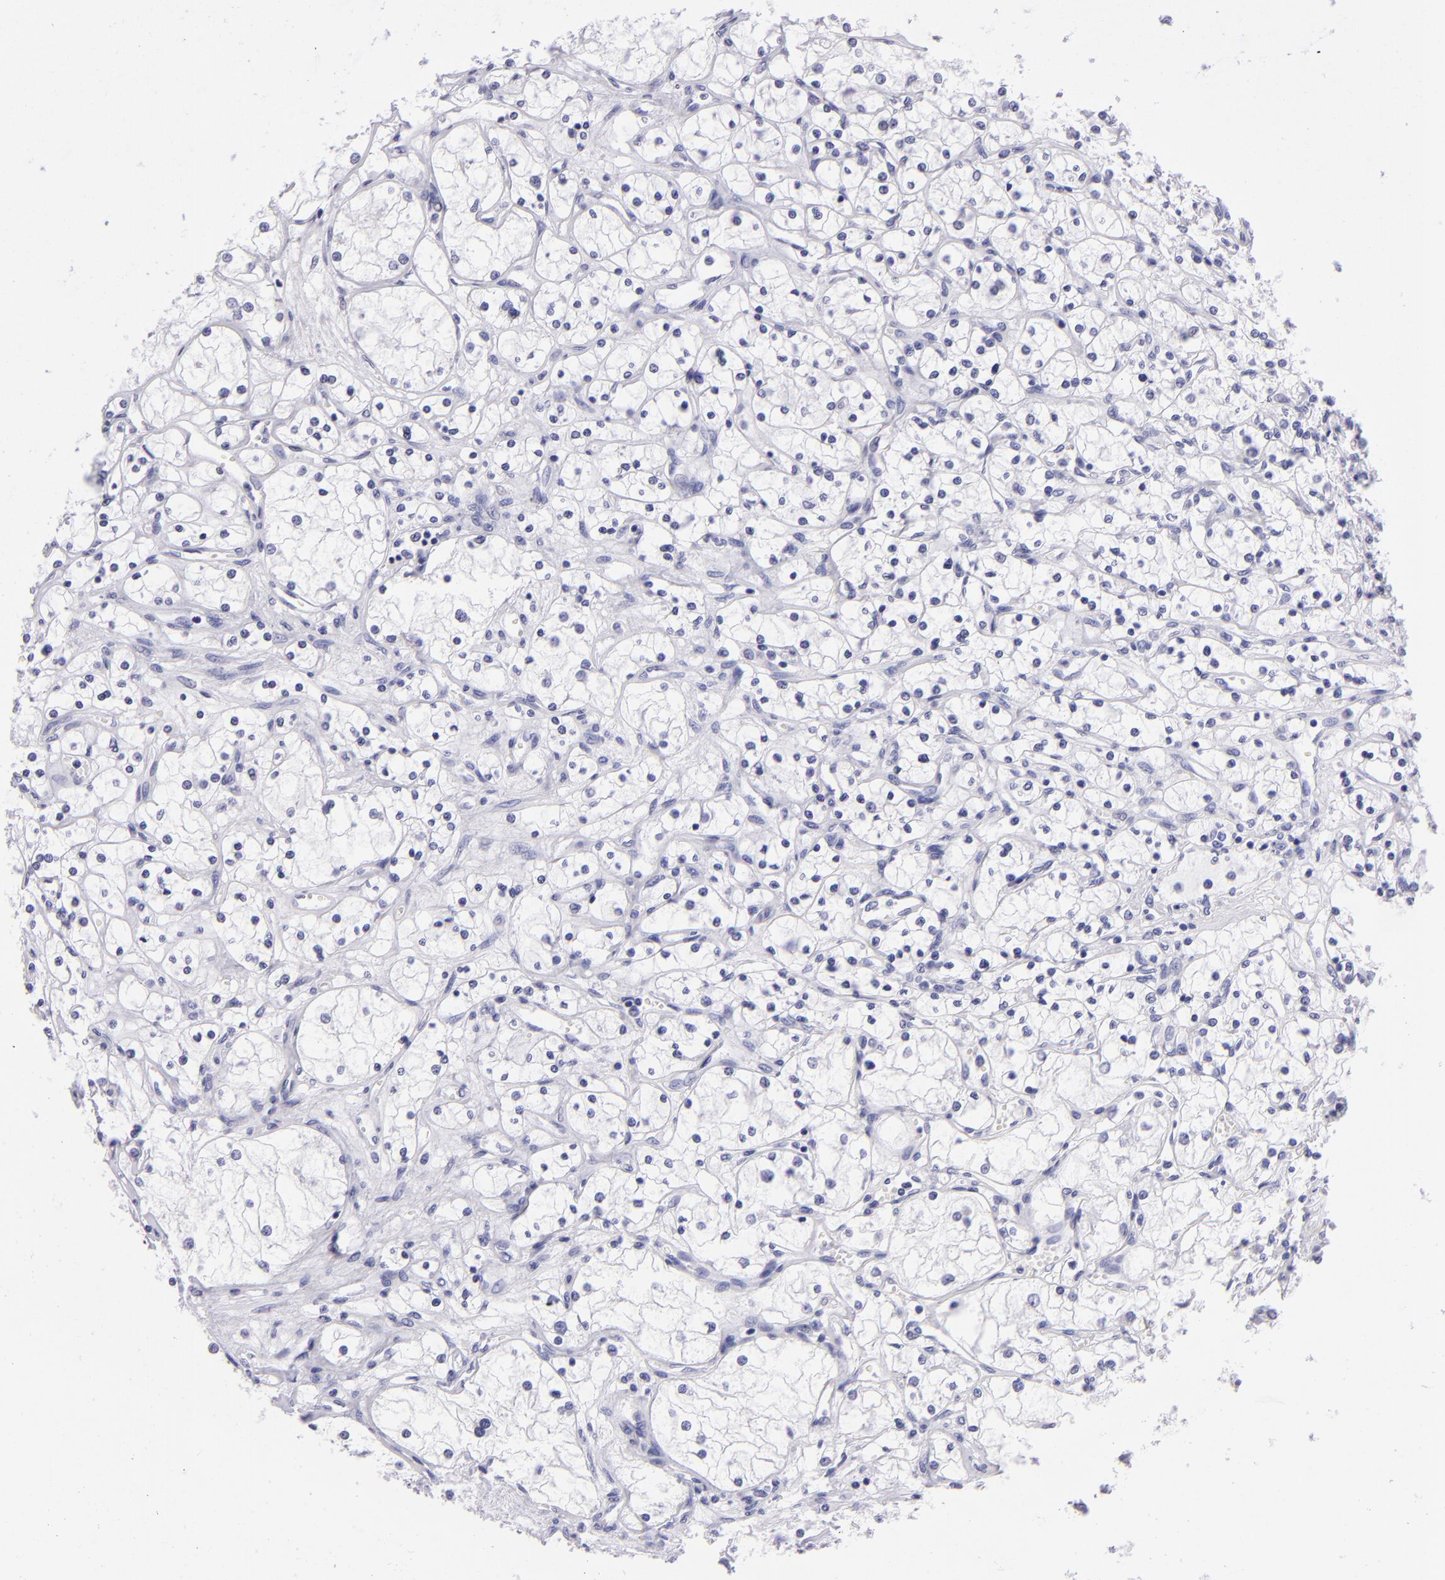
{"staining": {"intensity": "negative", "quantity": "none", "location": "none"}, "tissue": "renal cancer", "cell_type": "Tumor cells", "image_type": "cancer", "snomed": [{"axis": "morphology", "description": "Adenocarcinoma, NOS"}, {"axis": "topography", "description": "Kidney"}], "caption": "Tumor cells are negative for brown protein staining in adenocarcinoma (renal). (DAB IHC, high magnification).", "gene": "TYRP1", "patient": {"sex": "male", "age": 61}}